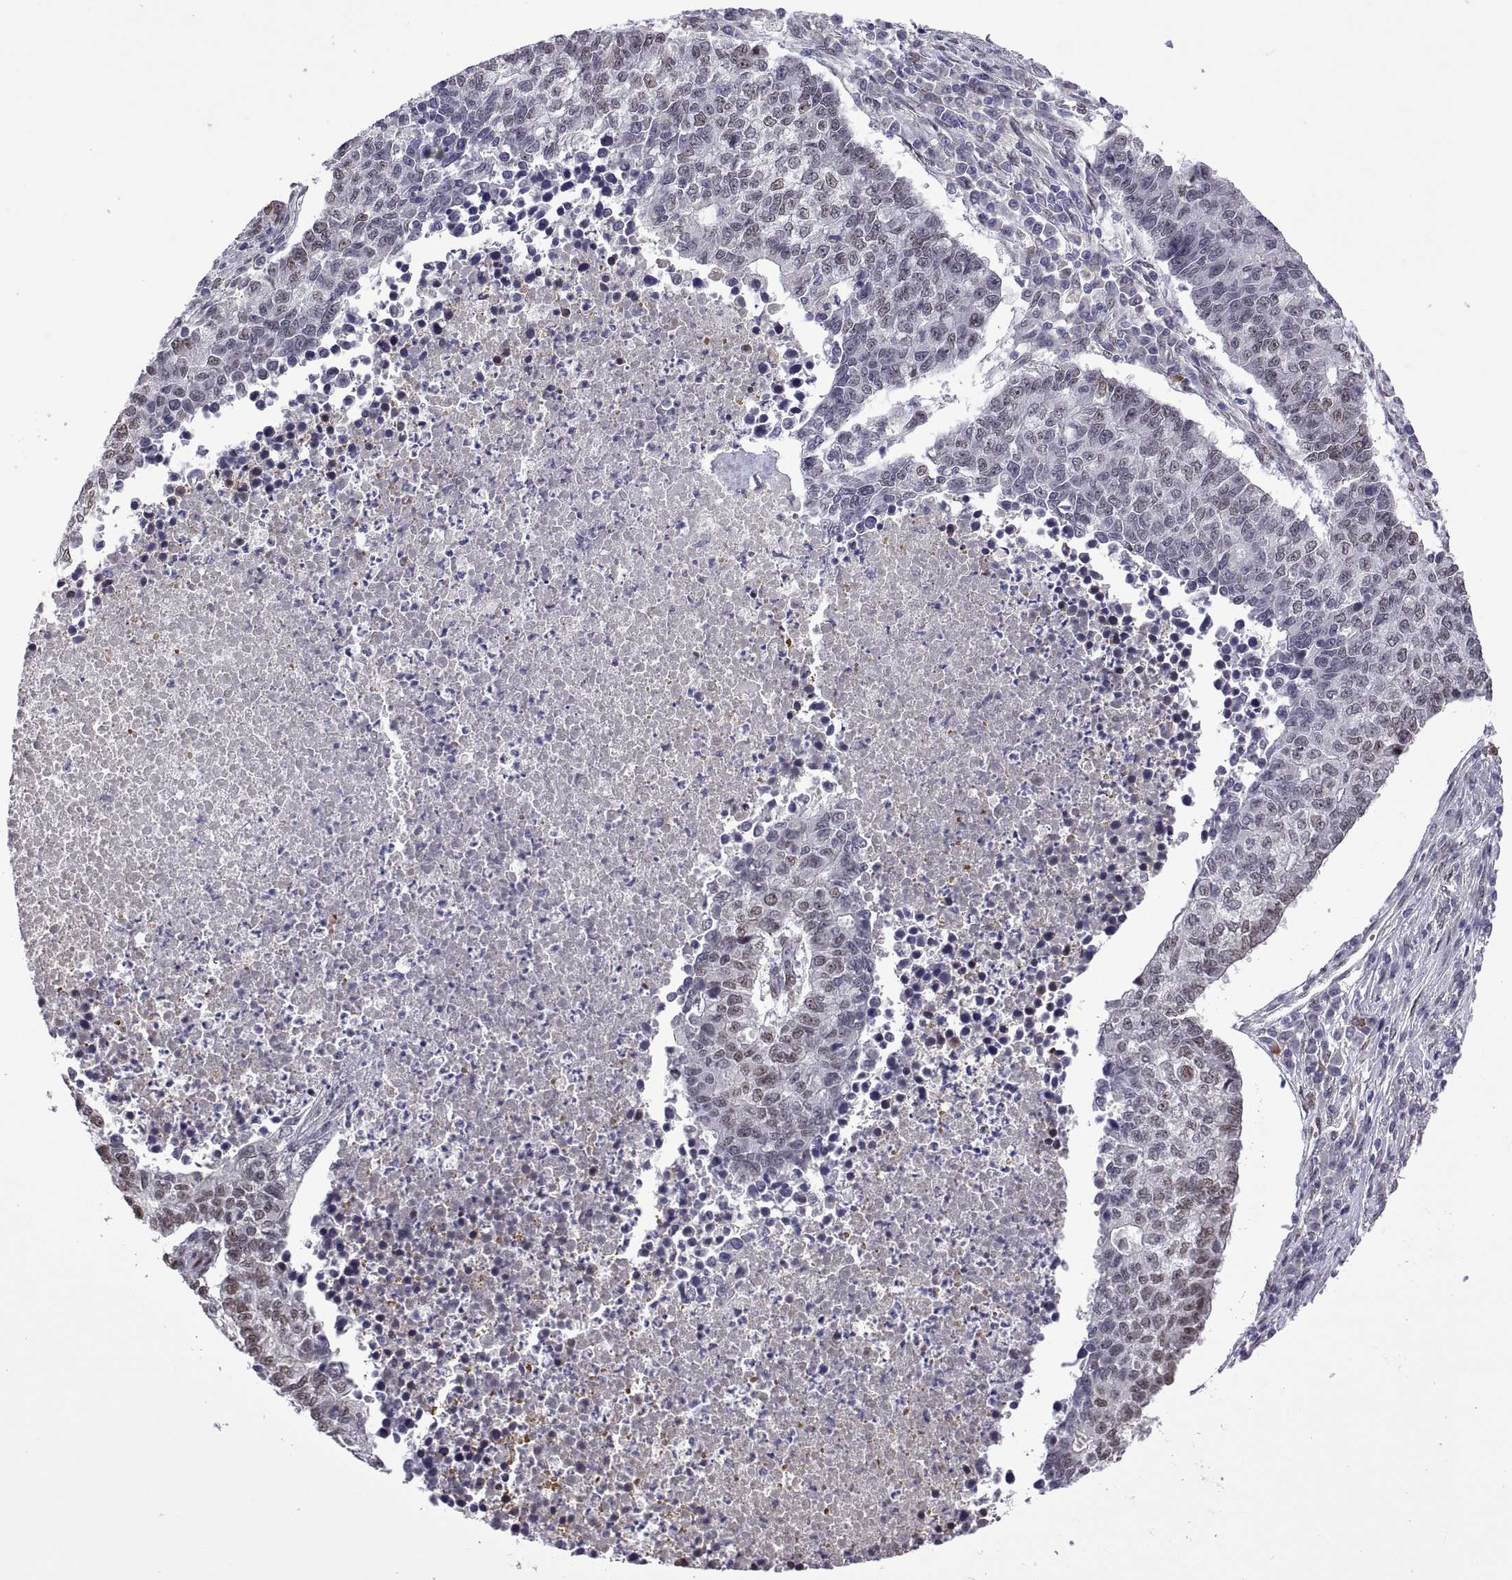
{"staining": {"intensity": "negative", "quantity": "none", "location": "none"}, "tissue": "lung cancer", "cell_type": "Tumor cells", "image_type": "cancer", "snomed": [{"axis": "morphology", "description": "Adenocarcinoma, NOS"}, {"axis": "topography", "description": "Lung"}], "caption": "IHC of lung adenocarcinoma reveals no staining in tumor cells.", "gene": "NR4A1", "patient": {"sex": "male", "age": 57}}